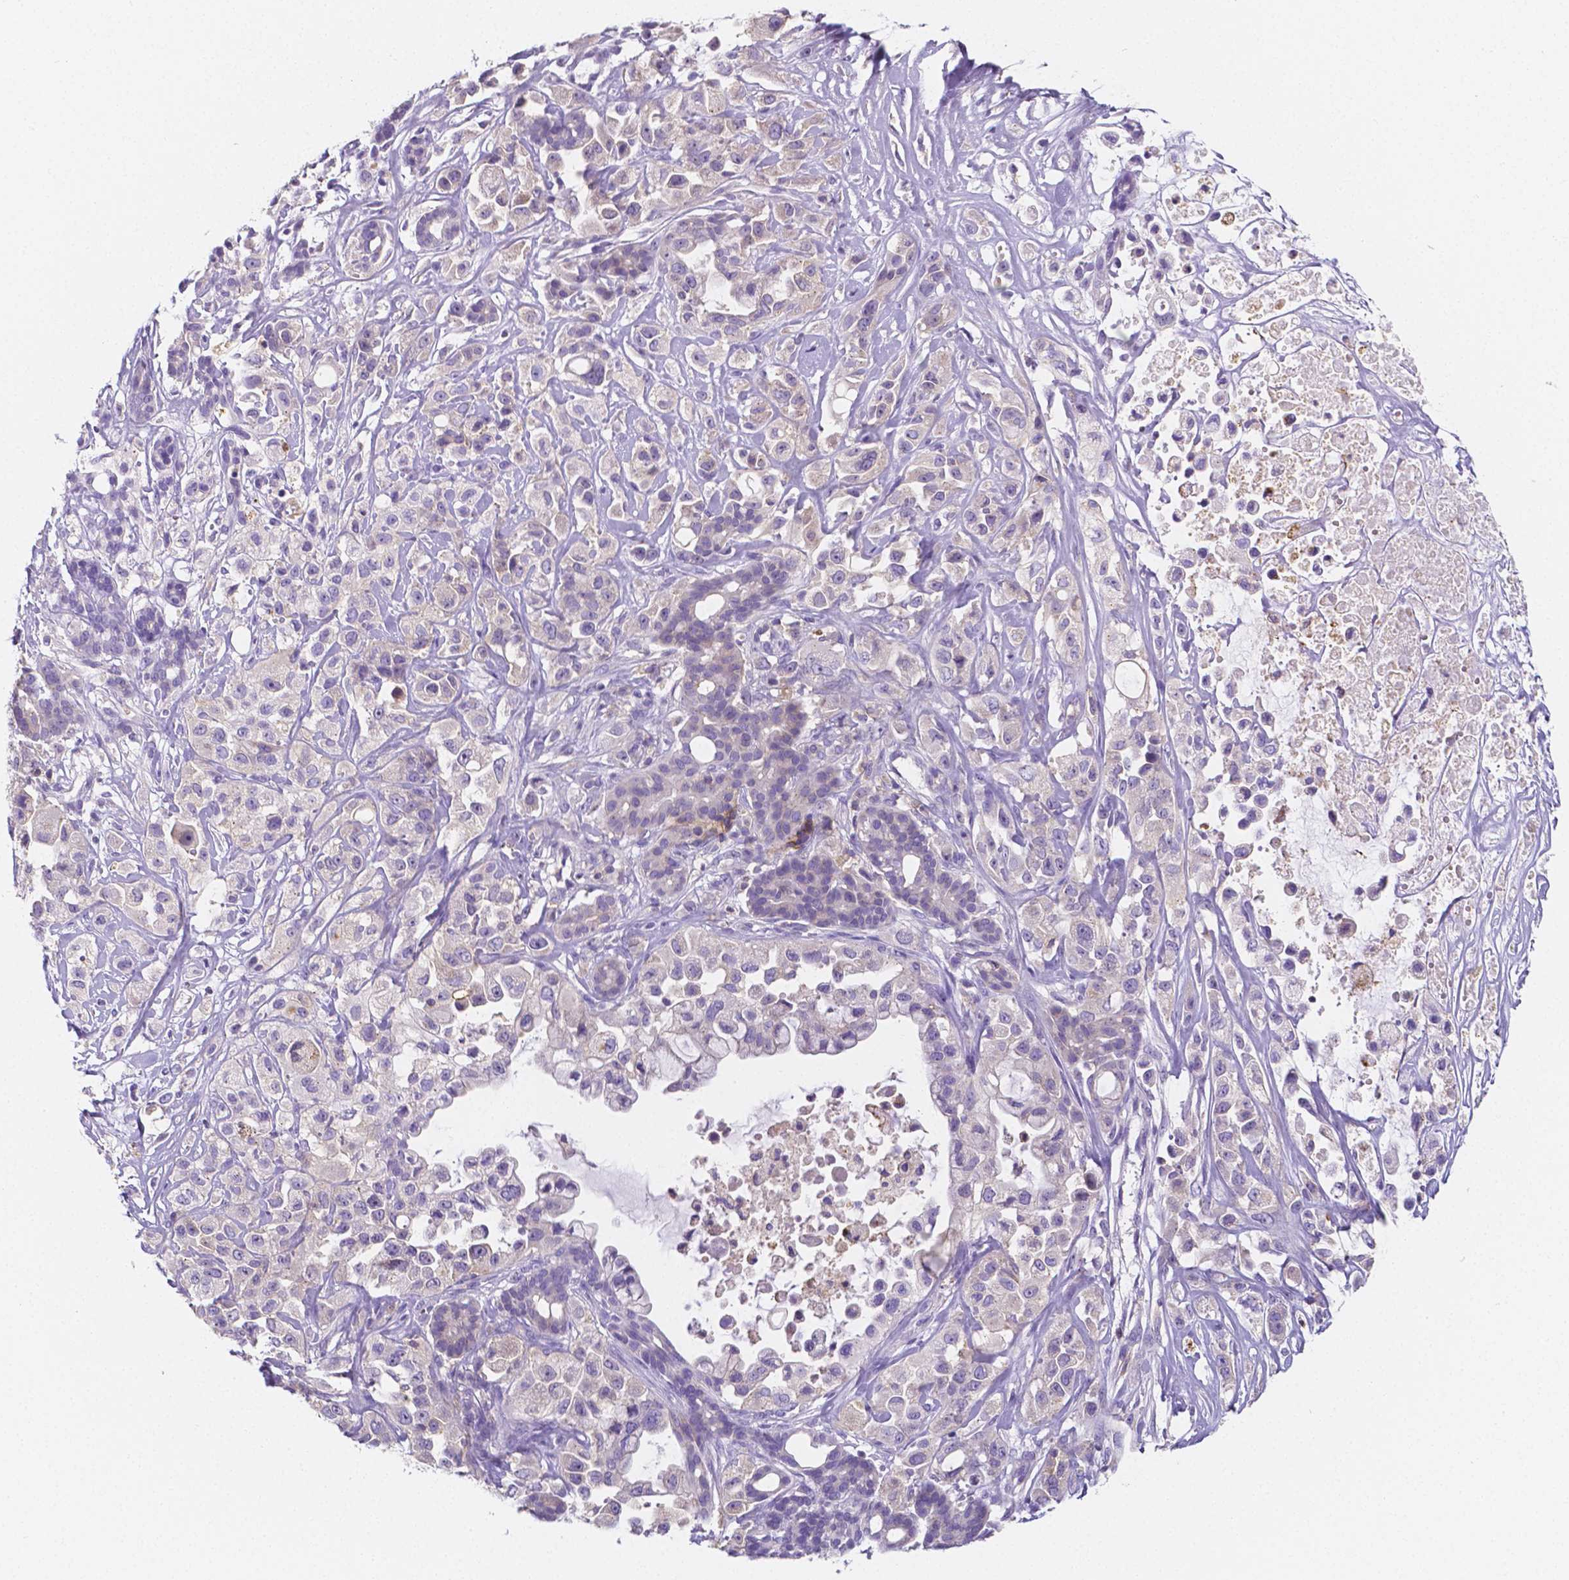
{"staining": {"intensity": "negative", "quantity": "none", "location": "none"}, "tissue": "pancreatic cancer", "cell_type": "Tumor cells", "image_type": "cancer", "snomed": [{"axis": "morphology", "description": "Adenocarcinoma, NOS"}, {"axis": "topography", "description": "Pancreas"}], "caption": "Tumor cells show no significant protein staining in adenocarcinoma (pancreatic).", "gene": "GABRD", "patient": {"sex": "male", "age": 44}}